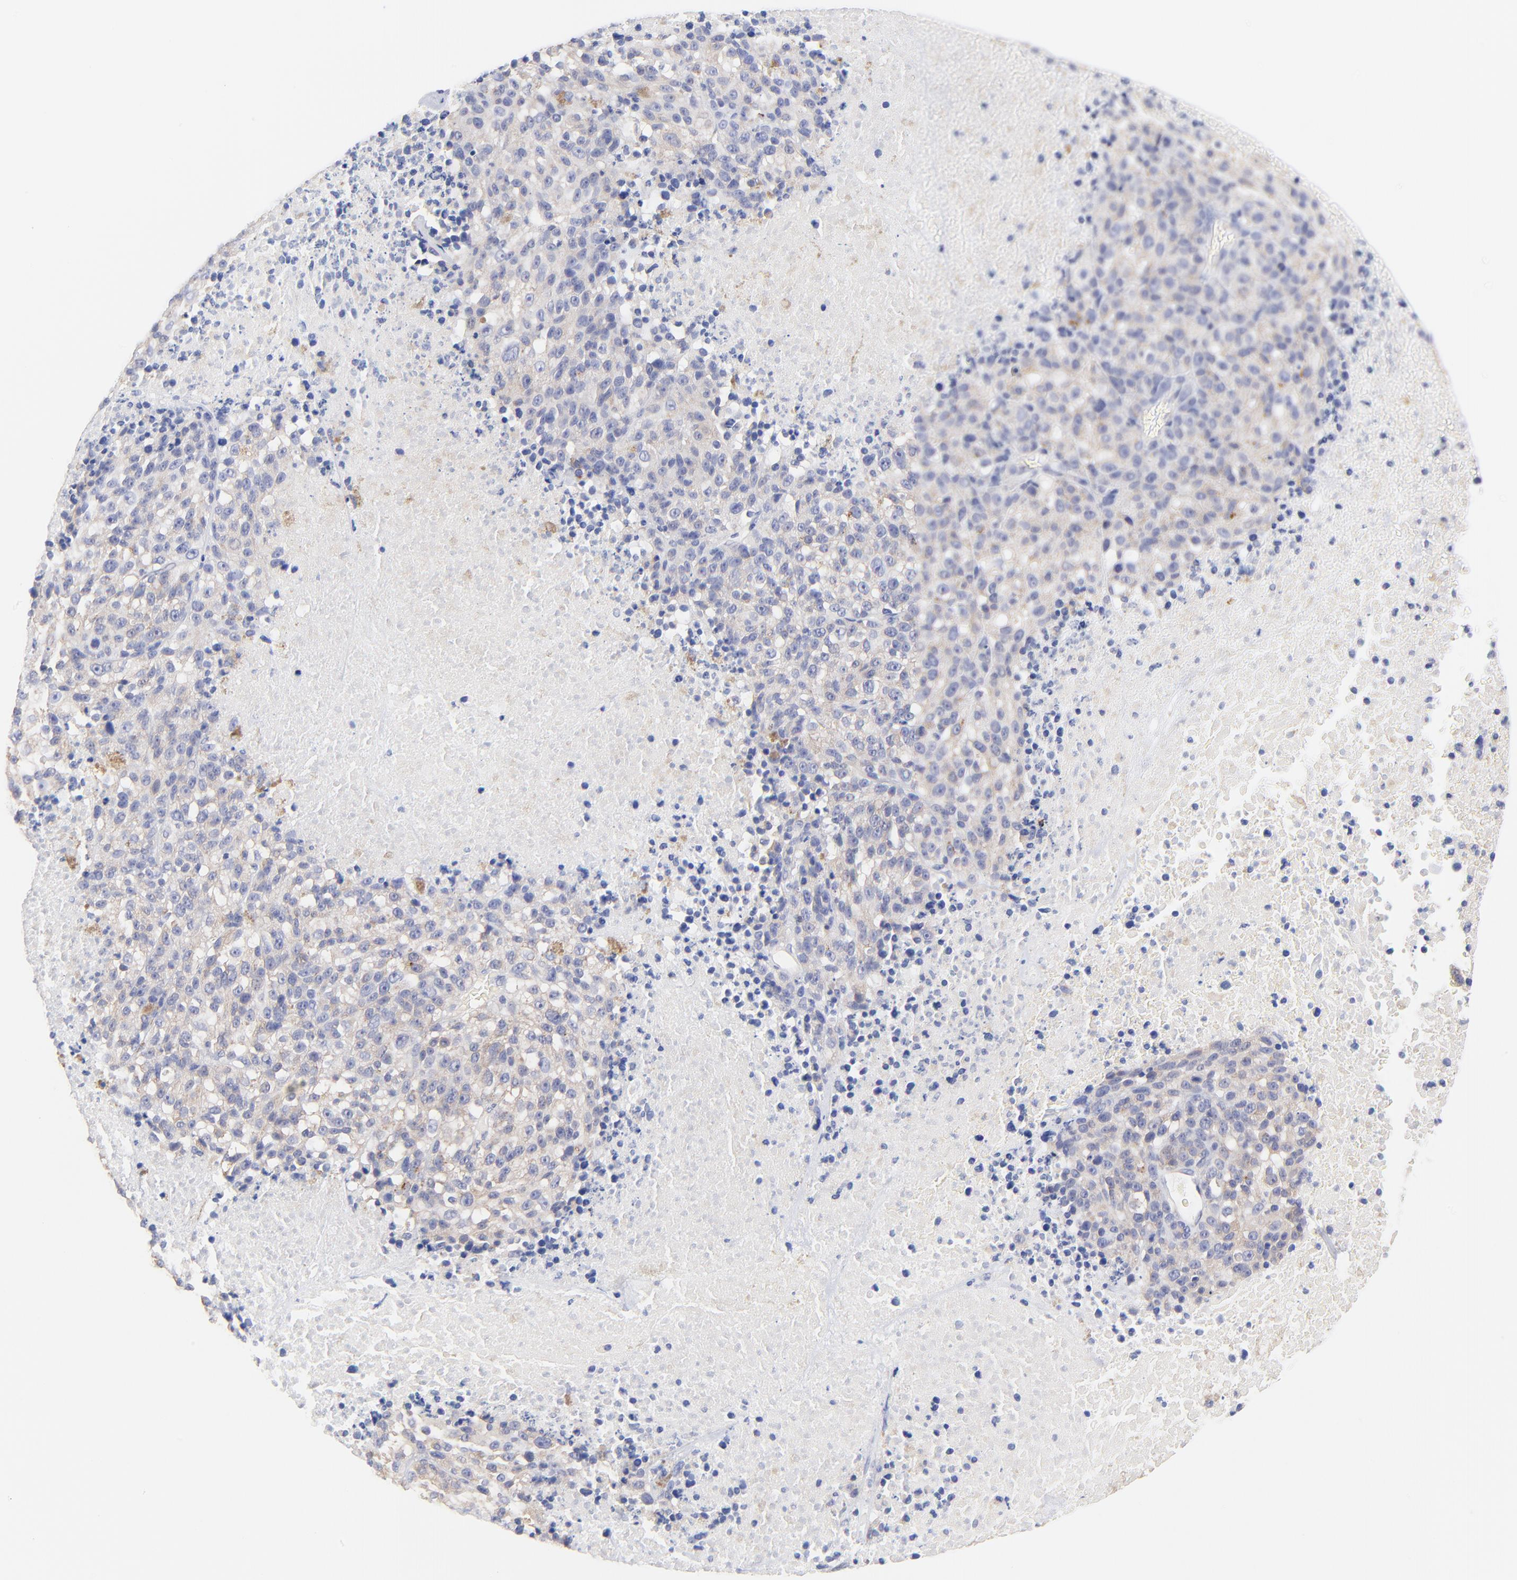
{"staining": {"intensity": "weak", "quantity": ">75%", "location": "cytoplasmic/membranous"}, "tissue": "melanoma", "cell_type": "Tumor cells", "image_type": "cancer", "snomed": [{"axis": "morphology", "description": "Malignant melanoma, Metastatic site"}, {"axis": "topography", "description": "Cerebral cortex"}], "caption": "Protein expression analysis of malignant melanoma (metastatic site) displays weak cytoplasmic/membranous positivity in approximately >75% of tumor cells. (Brightfield microscopy of DAB IHC at high magnification).", "gene": "TNFRSF13C", "patient": {"sex": "female", "age": 52}}